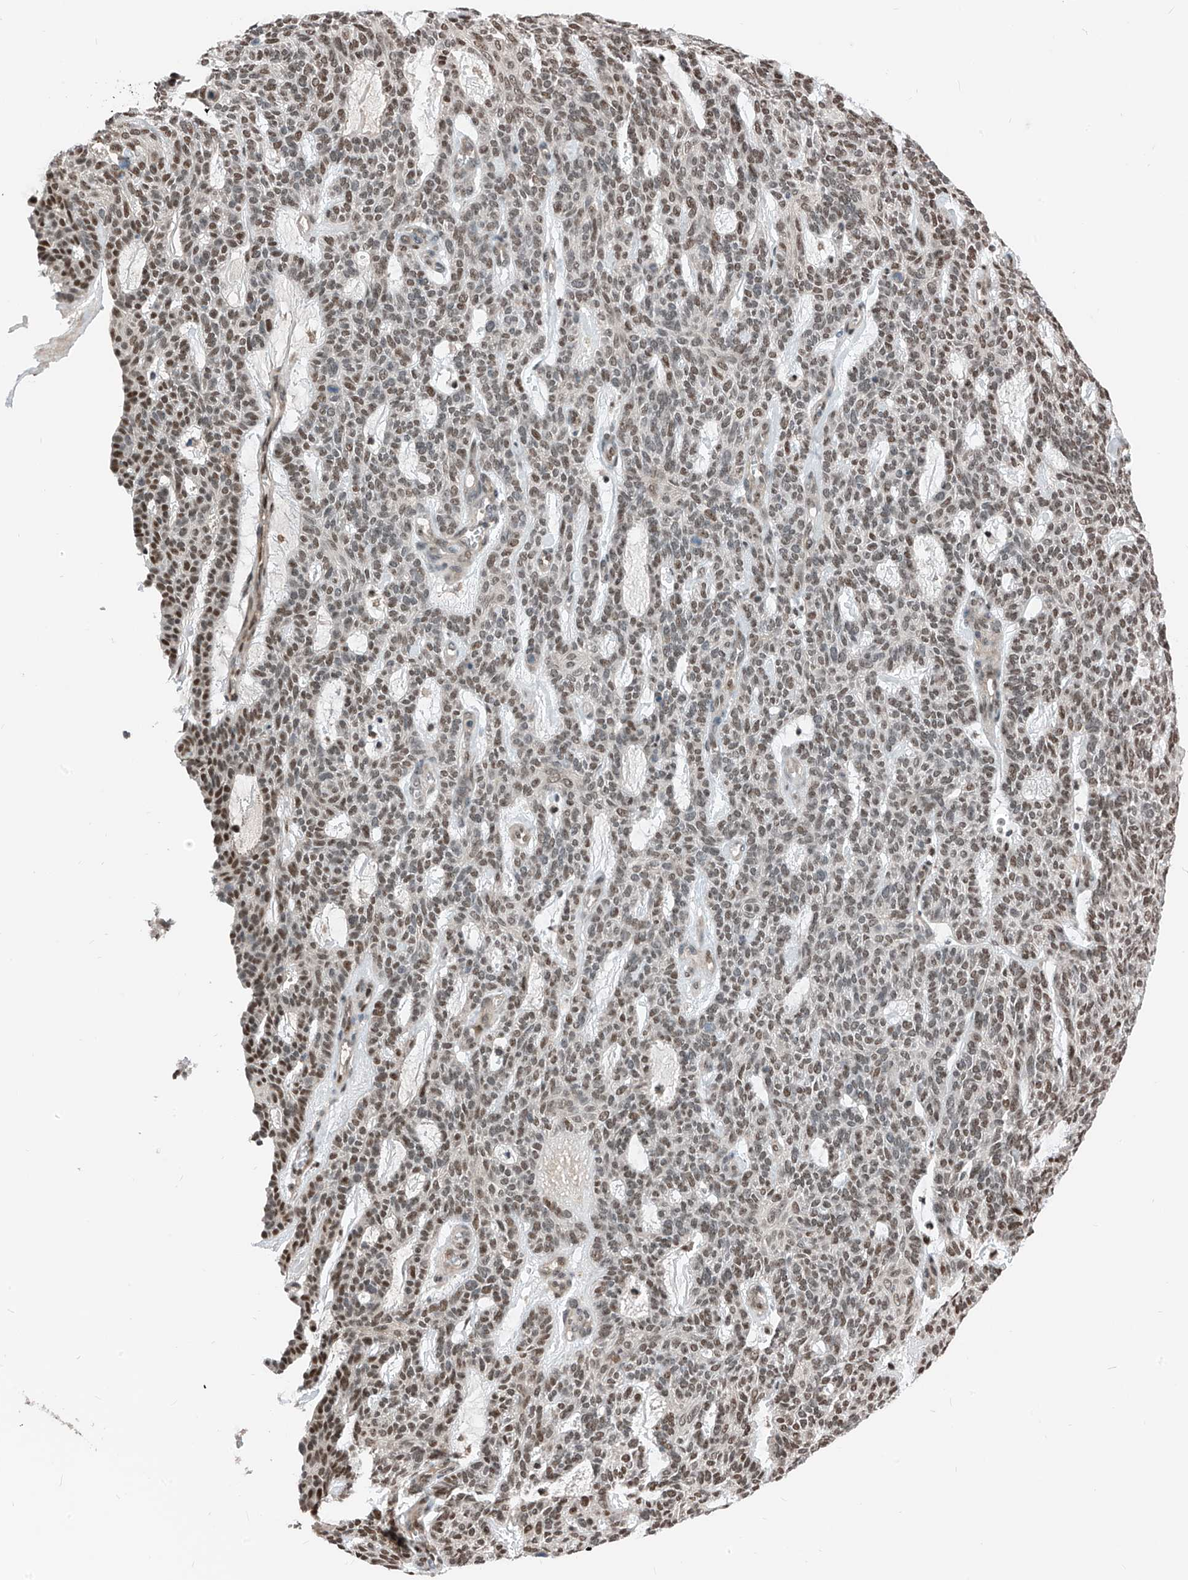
{"staining": {"intensity": "moderate", "quantity": "25%-75%", "location": "nuclear"}, "tissue": "skin cancer", "cell_type": "Tumor cells", "image_type": "cancer", "snomed": [{"axis": "morphology", "description": "Squamous cell carcinoma, NOS"}, {"axis": "topography", "description": "Skin"}], "caption": "IHC of human squamous cell carcinoma (skin) reveals medium levels of moderate nuclear positivity in approximately 25%-75% of tumor cells. The protein is stained brown, and the nuclei are stained in blue (DAB (3,3'-diaminobenzidine) IHC with brightfield microscopy, high magnification).", "gene": "RBP7", "patient": {"sex": "female", "age": 90}}